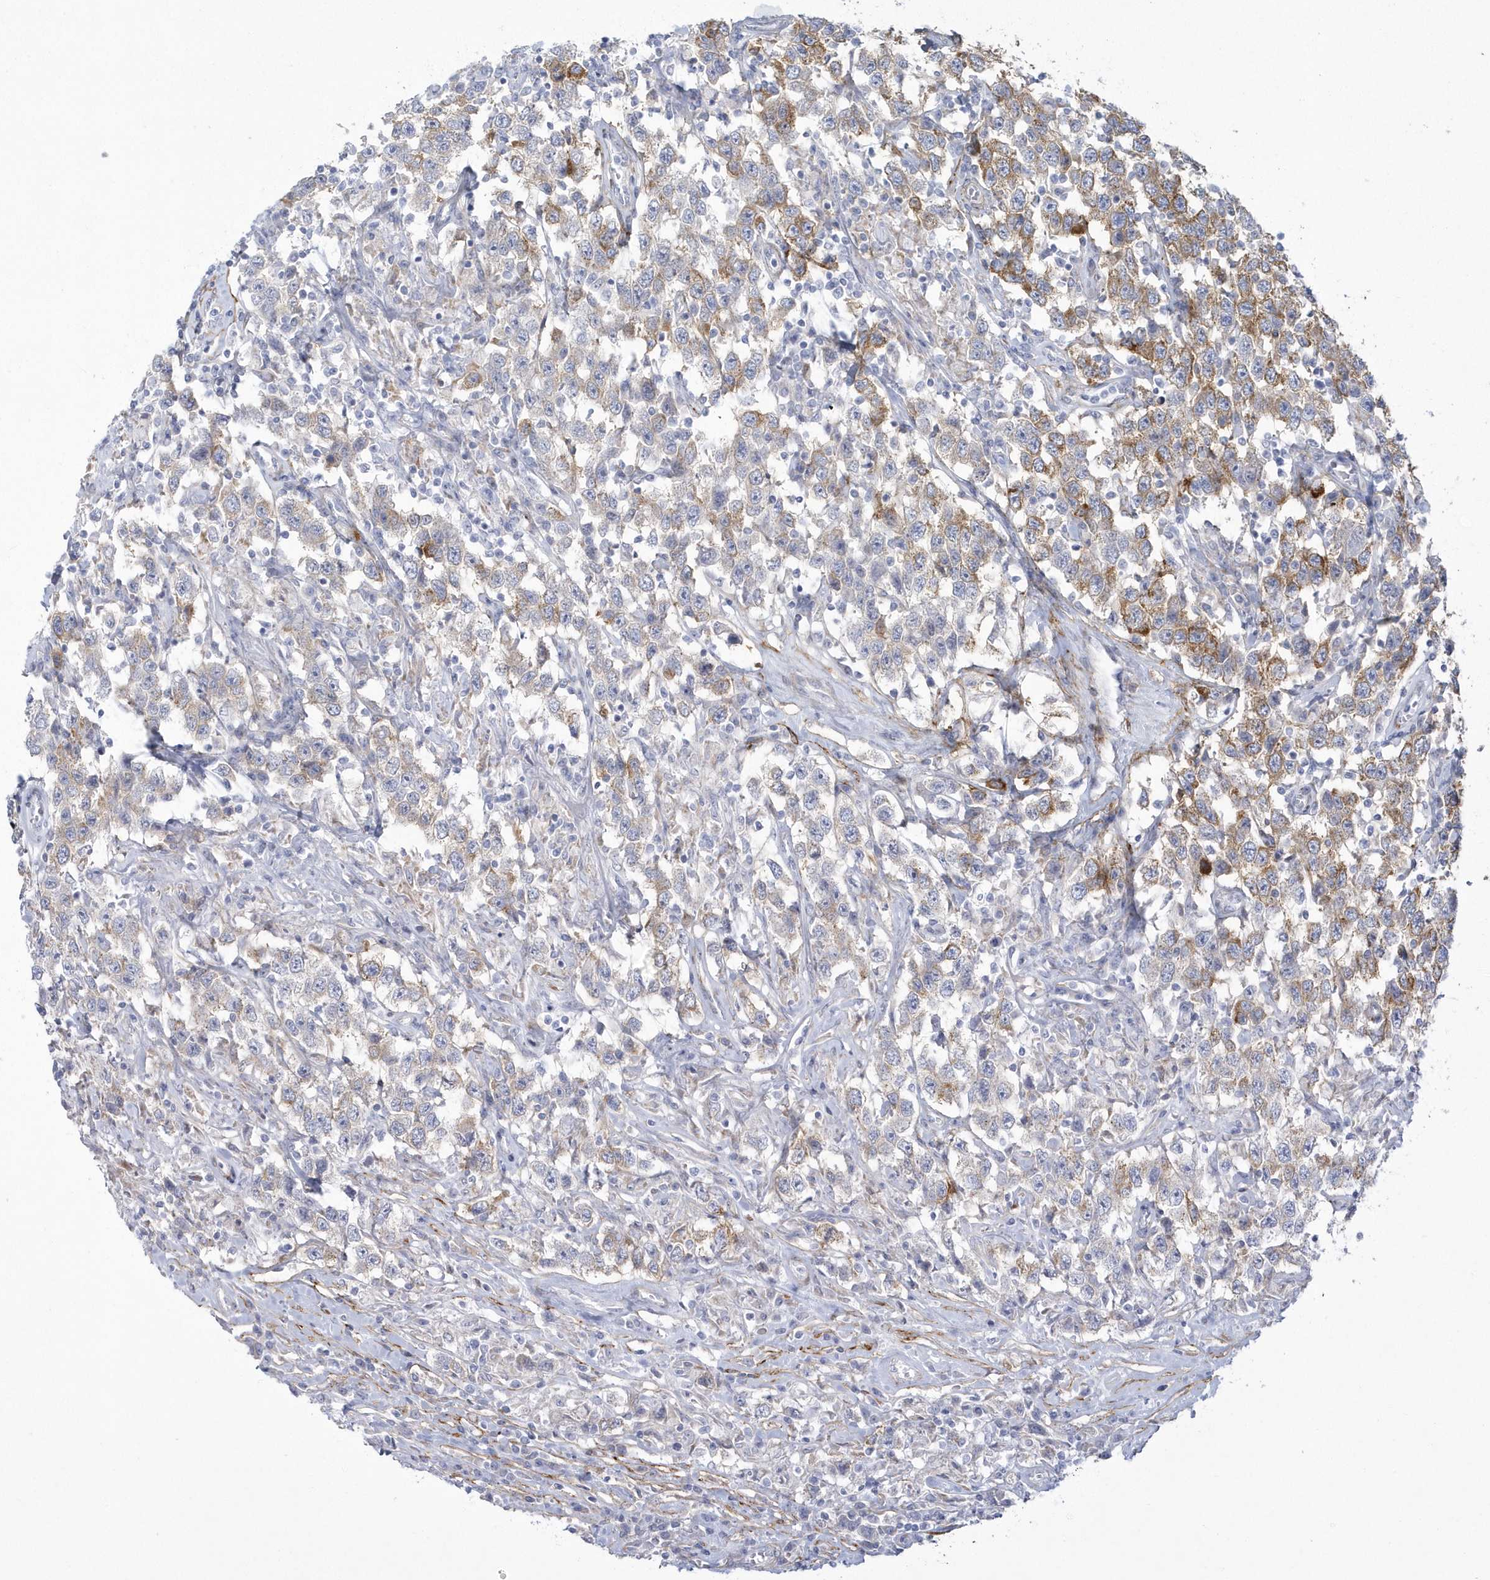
{"staining": {"intensity": "moderate", "quantity": "25%-75%", "location": "cytoplasmic/membranous"}, "tissue": "testis cancer", "cell_type": "Tumor cells", "image_type": "cancer", "snomed": [{"axis": "morphology", "description": "Seminoma, NOS"}, {"axis": "topography", "description": "Testis"}], "caption": "Immunohistochemistry (IHC) of human testis cancer (seminoma) exhibits medium levels of moderate cytoplasmic/membranous positivity in about 25%-75% of tumor cells. The protein is shown in brown color, while the nuclei are stained blue.", "gene": "WDR27", "patient": {"sex": "male", "age": 41}}